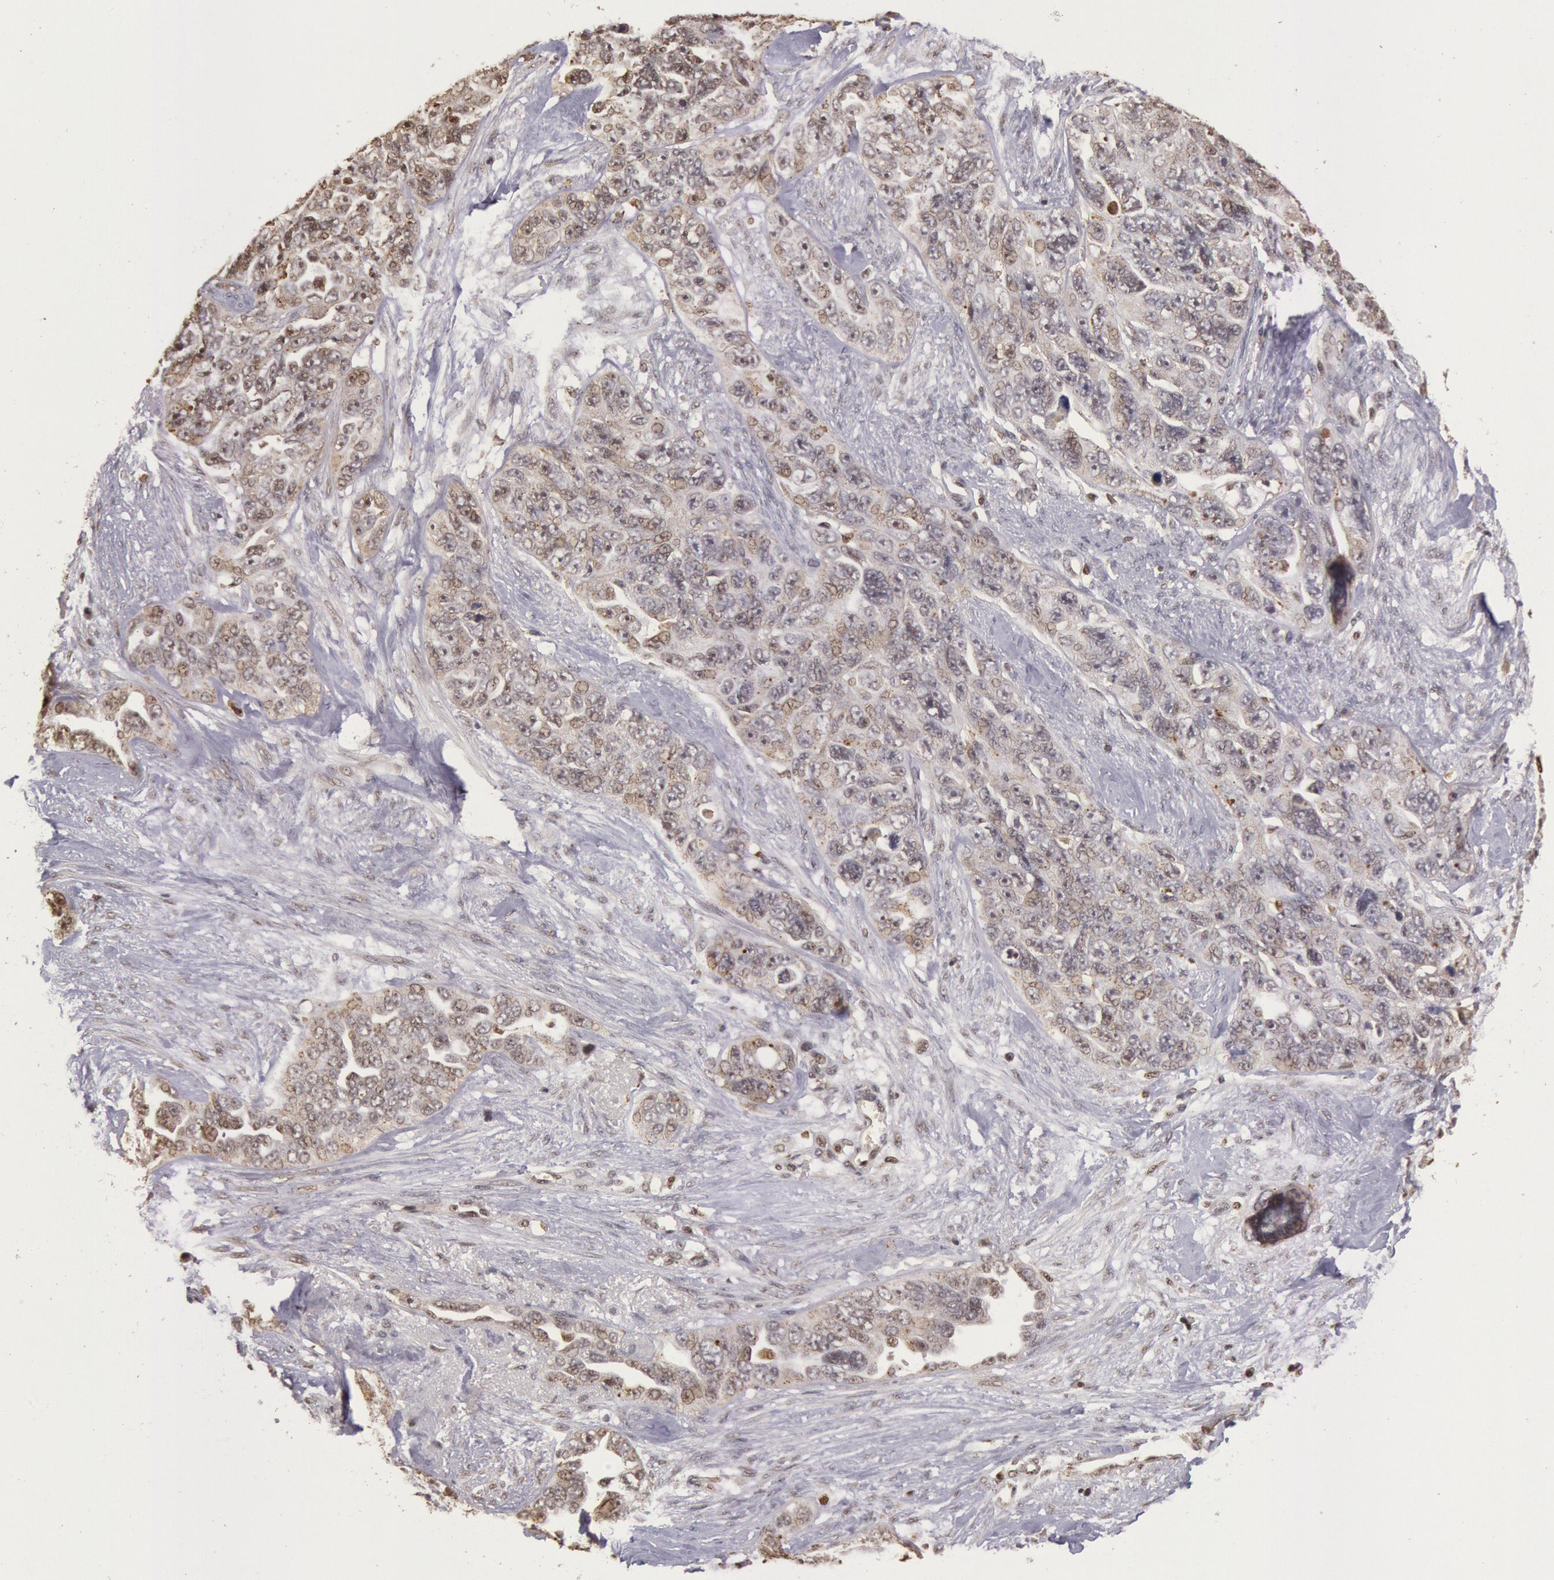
{"staining": {"intensity": "weak", "quantity": ">75%", "location": "nuclear"}, "tissue": "ovarian cancer", "cell_type": "Tumor cells", "image_type": "cancer", "snomed": [{"axis": "morphology", "description": "Cystadenocarcinoma, serous, NOS"}, {"axis": "topography", "description": "Ovary"}], "caption": "Protein expression analysis of ovarian serous cystadenocarcinoma reveals weak nuclear staining in about >75% of tumor cells.", "gene": "LIG4", "patient": {"sex": "female", "age": 63}}